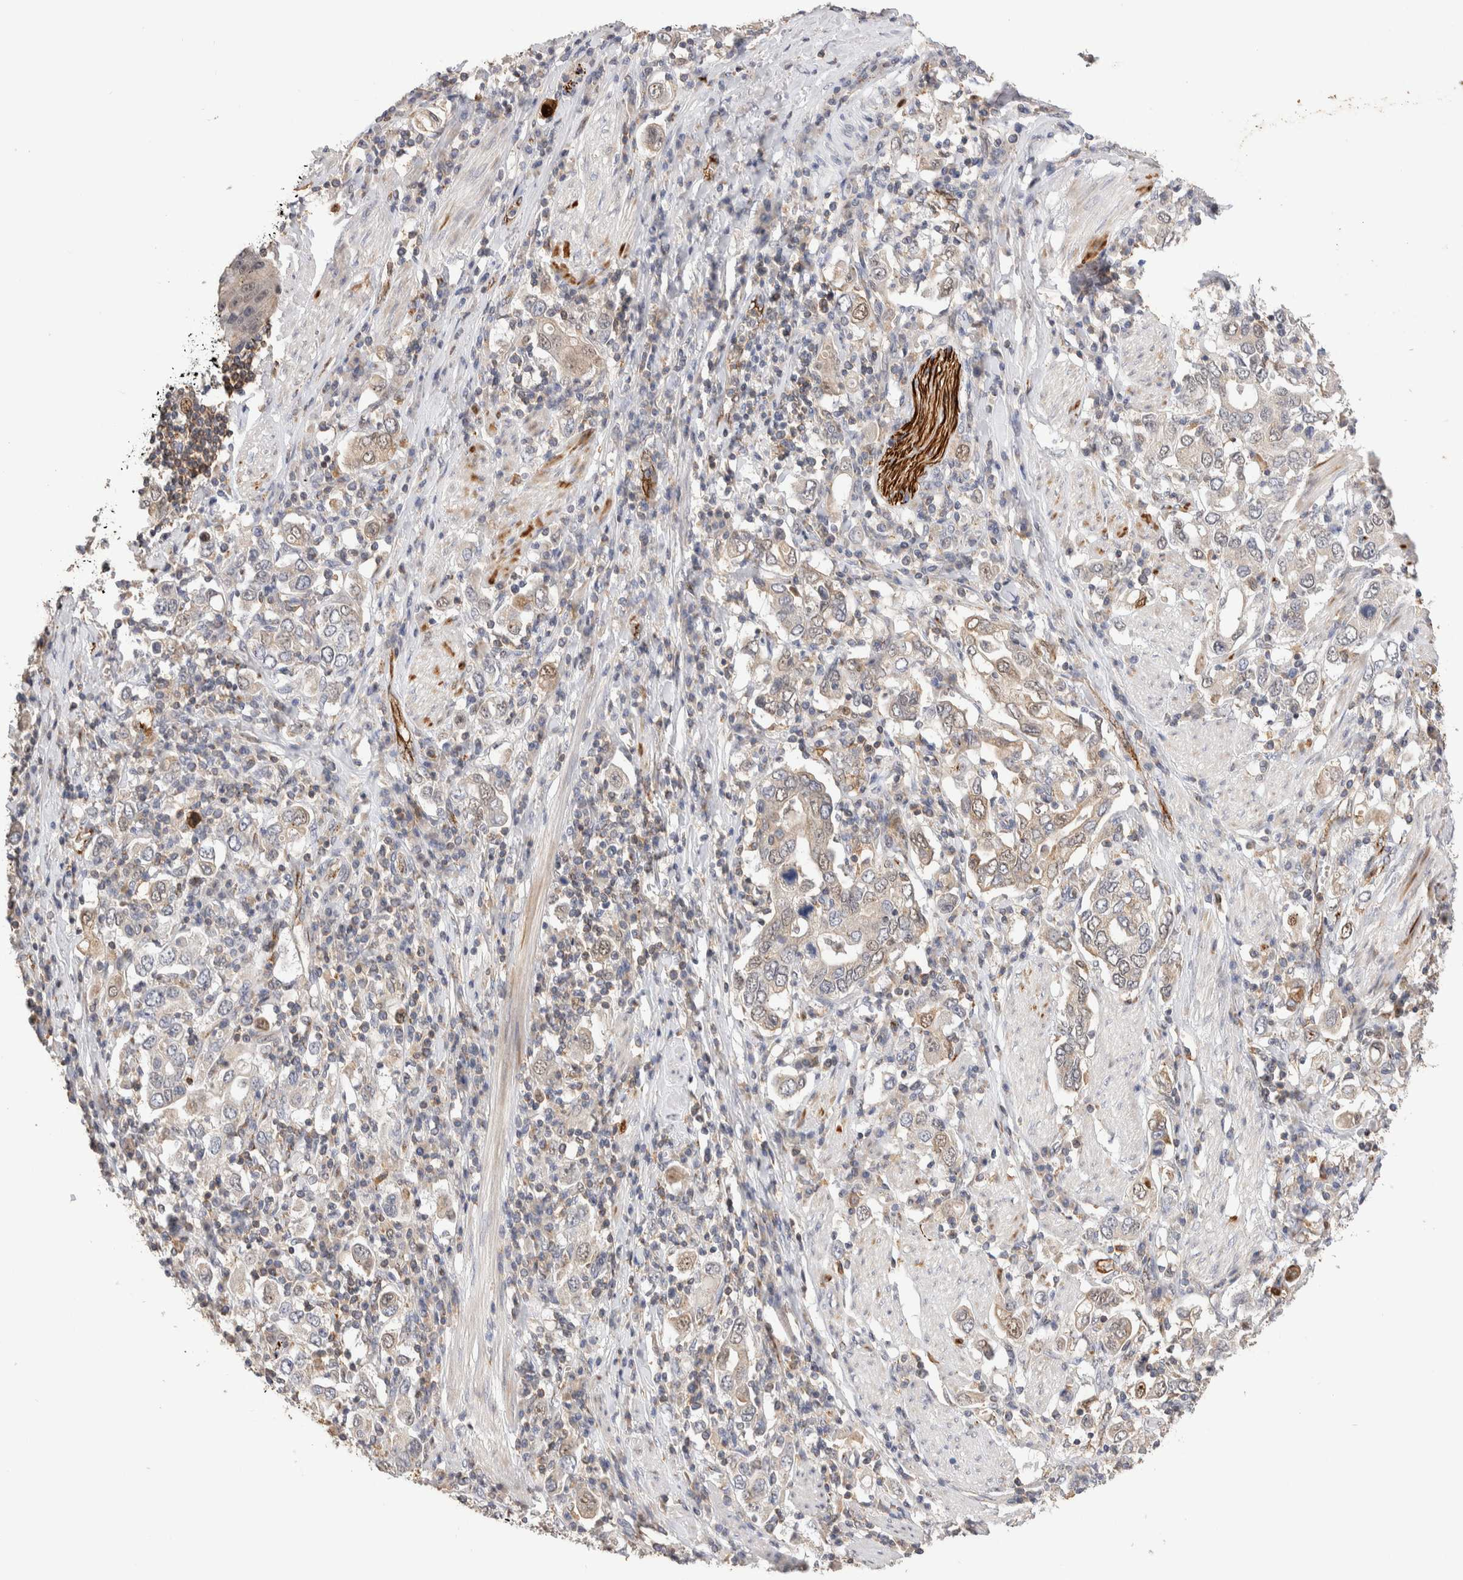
{"staining": {"intensity": "moderate", "quantity": "<25%", "location": "cytoplasmic/membranous,nuclear"}, "tissue": "stomach cancer", "cell_type": "Tumor cells", "image_type": "cancer", "snomed": [{"axis": "morphology", "description": "Adenocarcinoma, NOS"}, {"axis": "topography", "description": "Stomach, upper"}], "caption": "High-power microscopy captured an IHC histopathology image of stomach cancer (adenocarcinoma), revealing moderate cytoplasmic/membranous and nuclear expression in approximately <25% of tumor cells.", "gene": "NSMAF", "patient": {"sex": "male", "age": 62}}